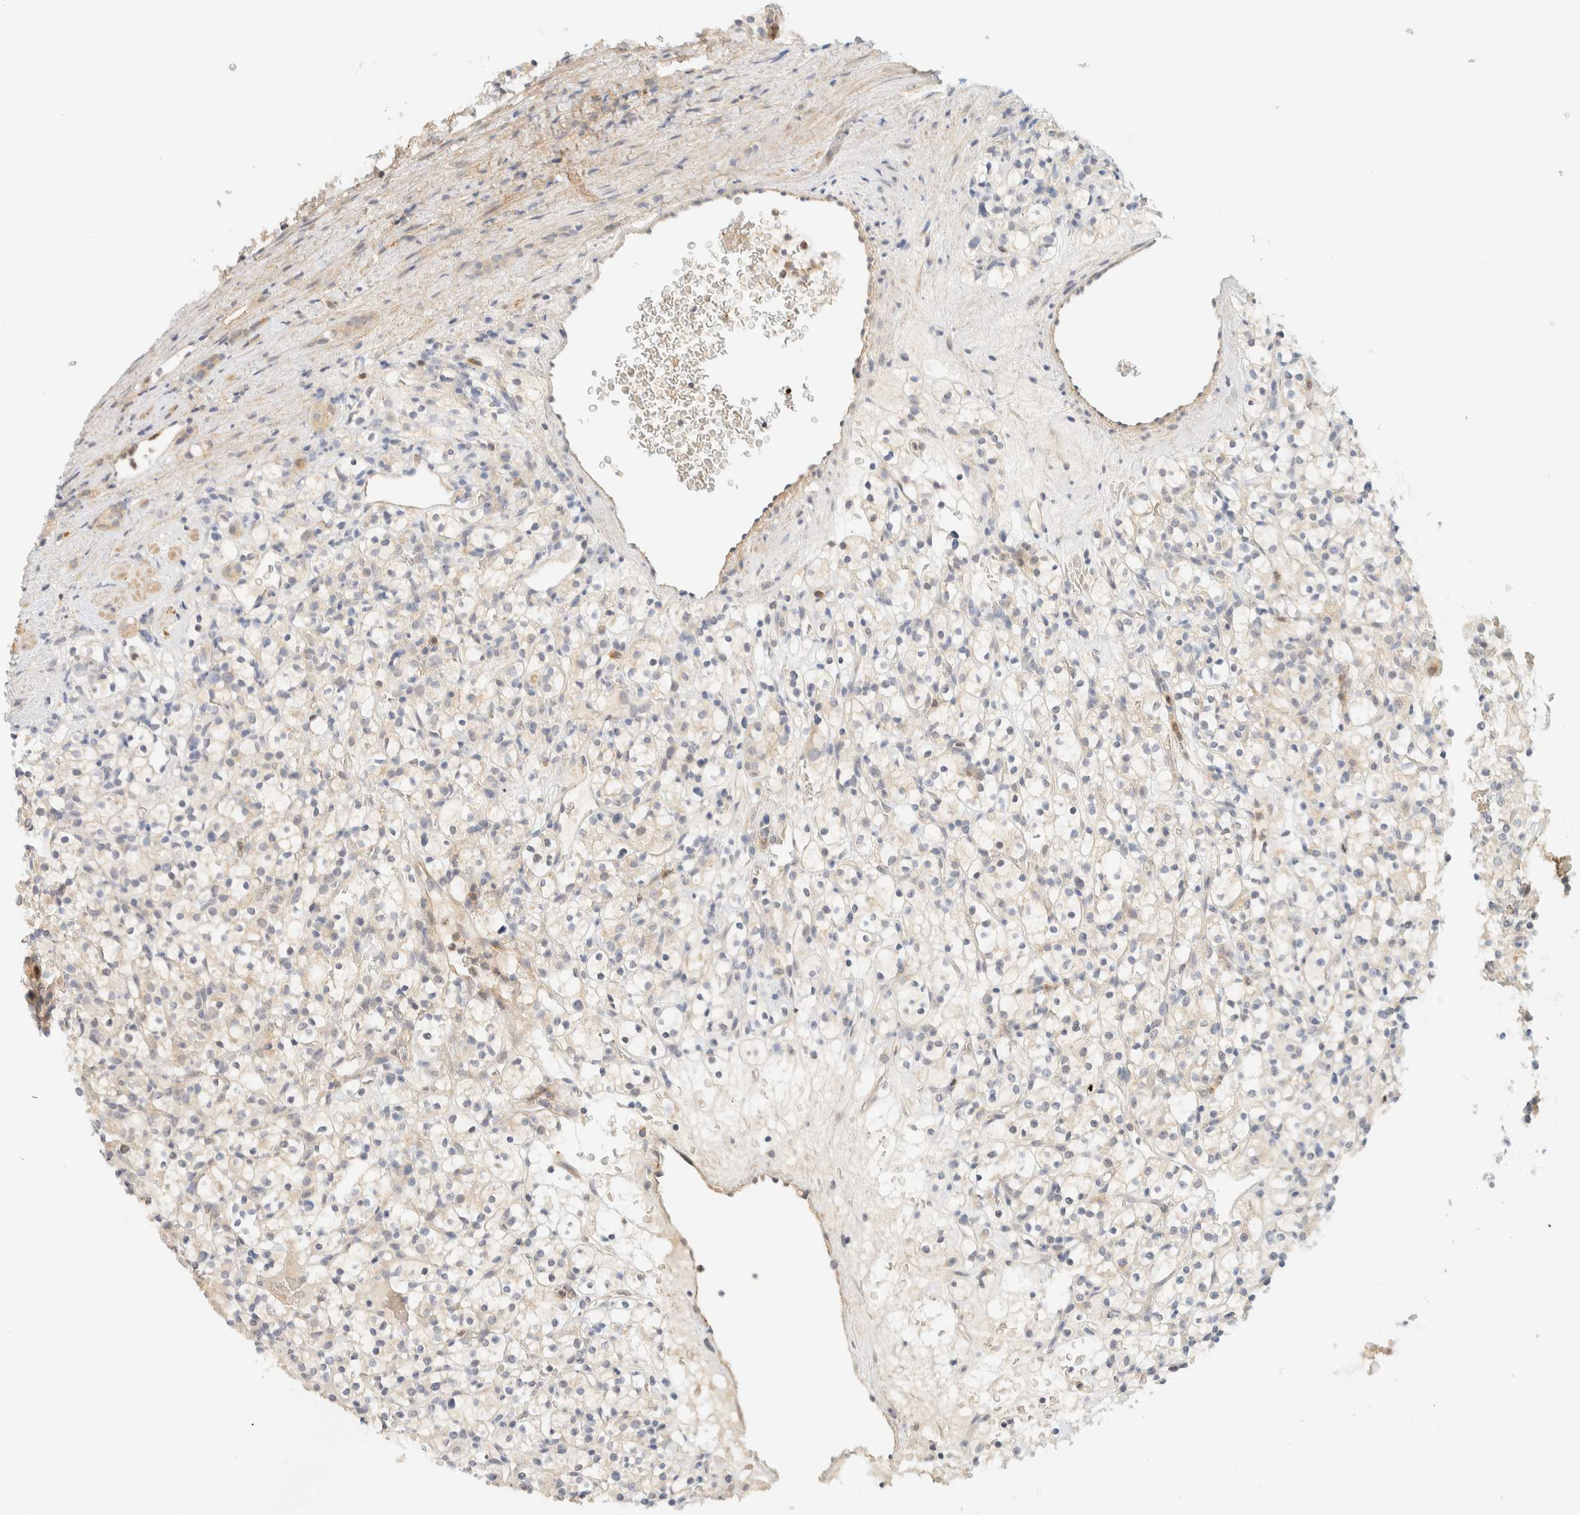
{"staining": {"intensity": "negative", "quantity": "none", "location": "none"}, "tissue": "renal cancer", "cell_type": "Tumor cells", "image_type": "cancer", "snomed": [{"axis": "morphology", "description": "Normal tissue, NOS"}, {"axis": "morphology", "description": "Adenocarcinoma, NOS"}, {"axis": "topography", "description": "Kidney"}], "caption": "Tumor cells show no significant protein positivity in adenocarcinoma (renal).", "gene": "TNK1", "patient": {"sex": "female", "age": 72}}